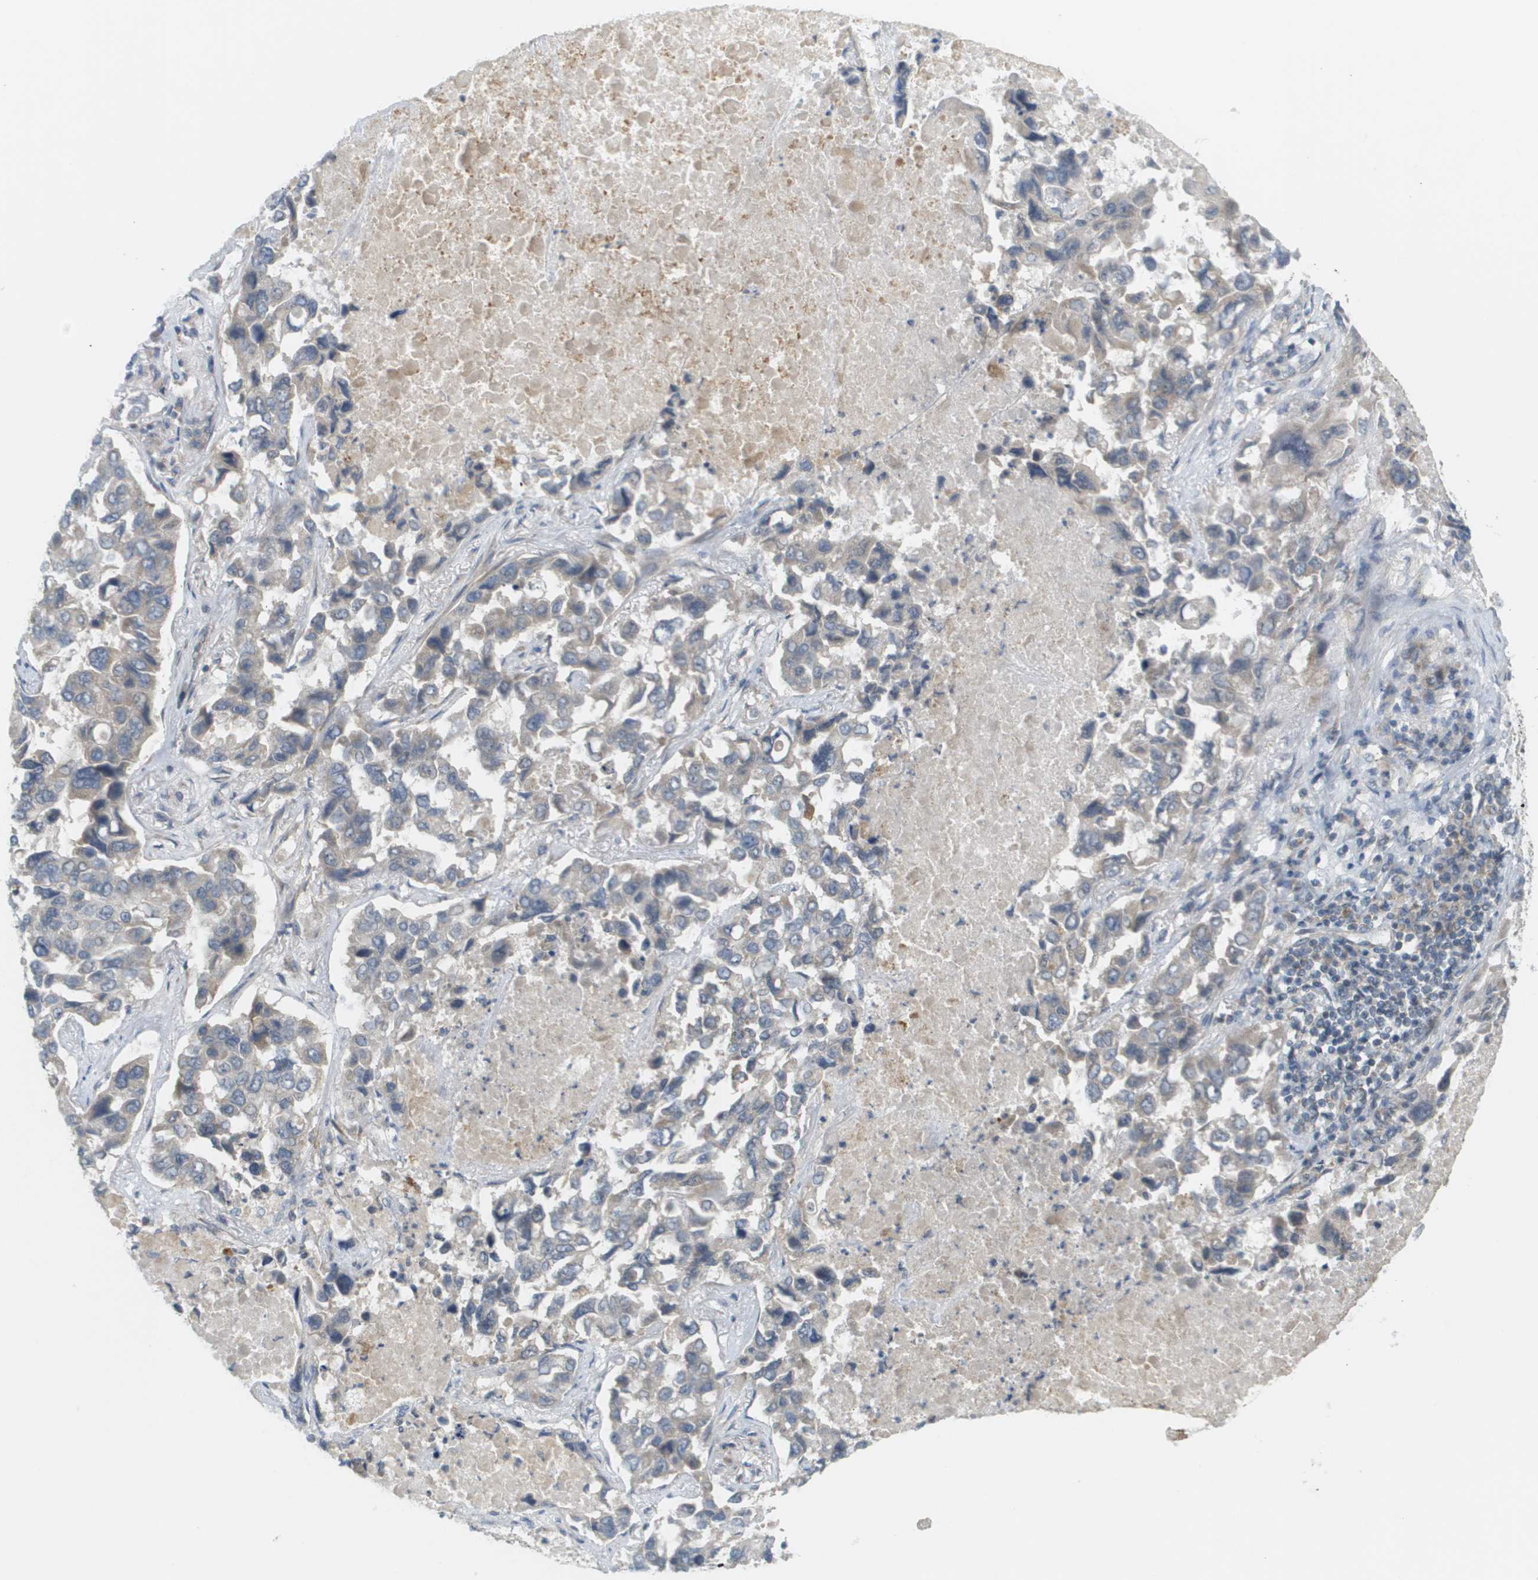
{"staining": {"intensity": "negative", "quantity": "none", "location": "none"}, "tissue": "lung cancer", "cell_type": "Tumor cells", "image_type": "cancer", "snomed": [{"axis": "morphology", "description": "Adenocarcinoma, NOS"}, {"axis": "topography", "description": "Lung"}], "caption": "IHC of lung adenocarcinoma reveals no positivity in tumor cells. (DAB immunohistochemistry, high magnification).", "gene": "PROC", "patient": {"sex": "male", "age": 64}}